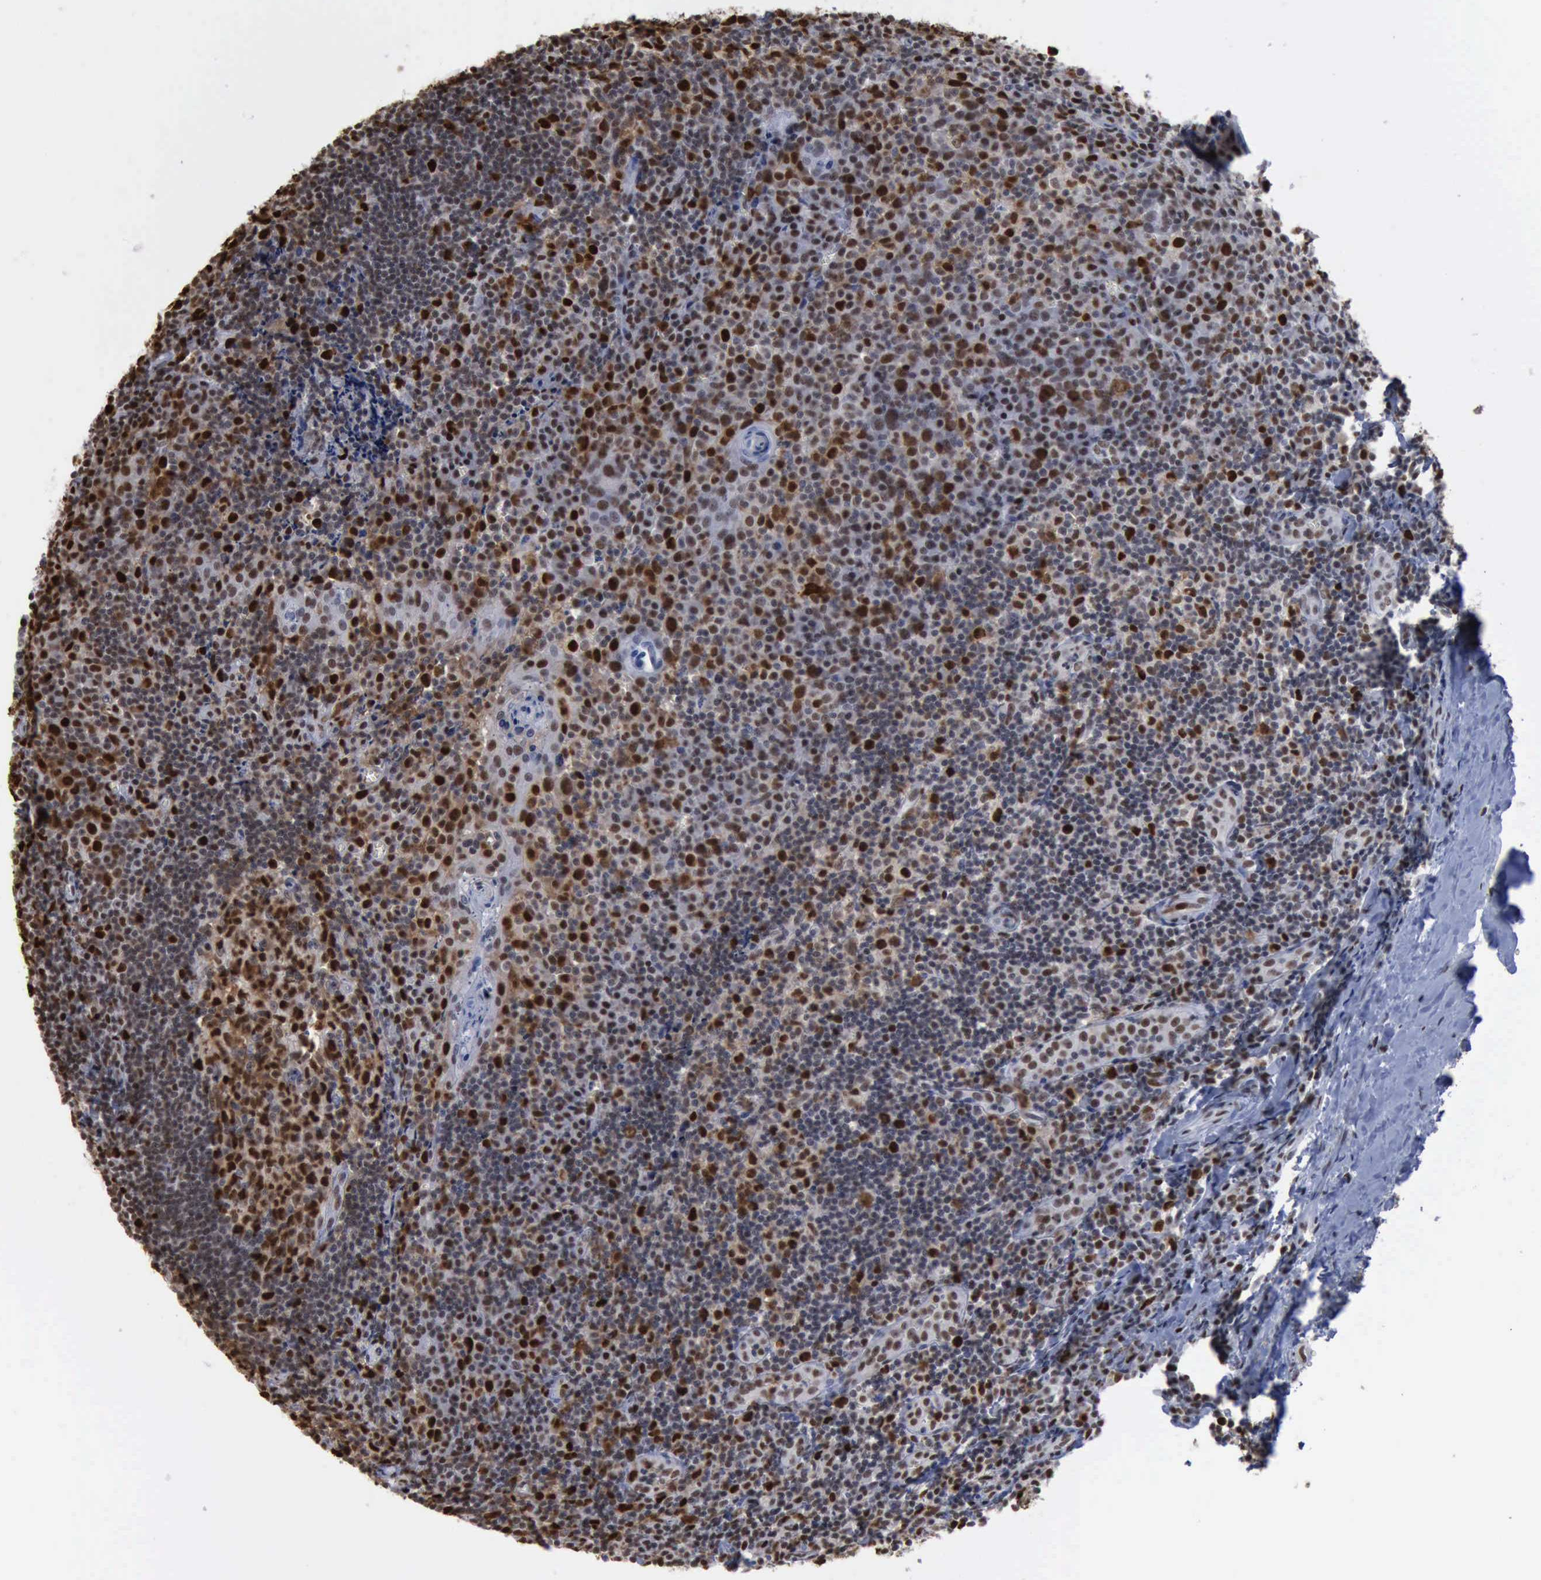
{"staining": {"intensity": "moderate", "quantity": "25%-75%", "location": "nuclear"}, "tissue": "tonsil", "cell_type": "Germinal center cells", "image_type": "normal", "snomed": [{"axis": "morphology", "description": "Normal tissue, NOS"}, {"axis": "topography", "description": "Tonsil"}], "caption": "This image shows immunohistochemistry (IHC) staining of benign human tonsil, with medium moderate nuclear staining in approximately 25%-75% of germinal center cells.", "gene": "PCNA", "patient": {"sex": "male", "age": 20}}